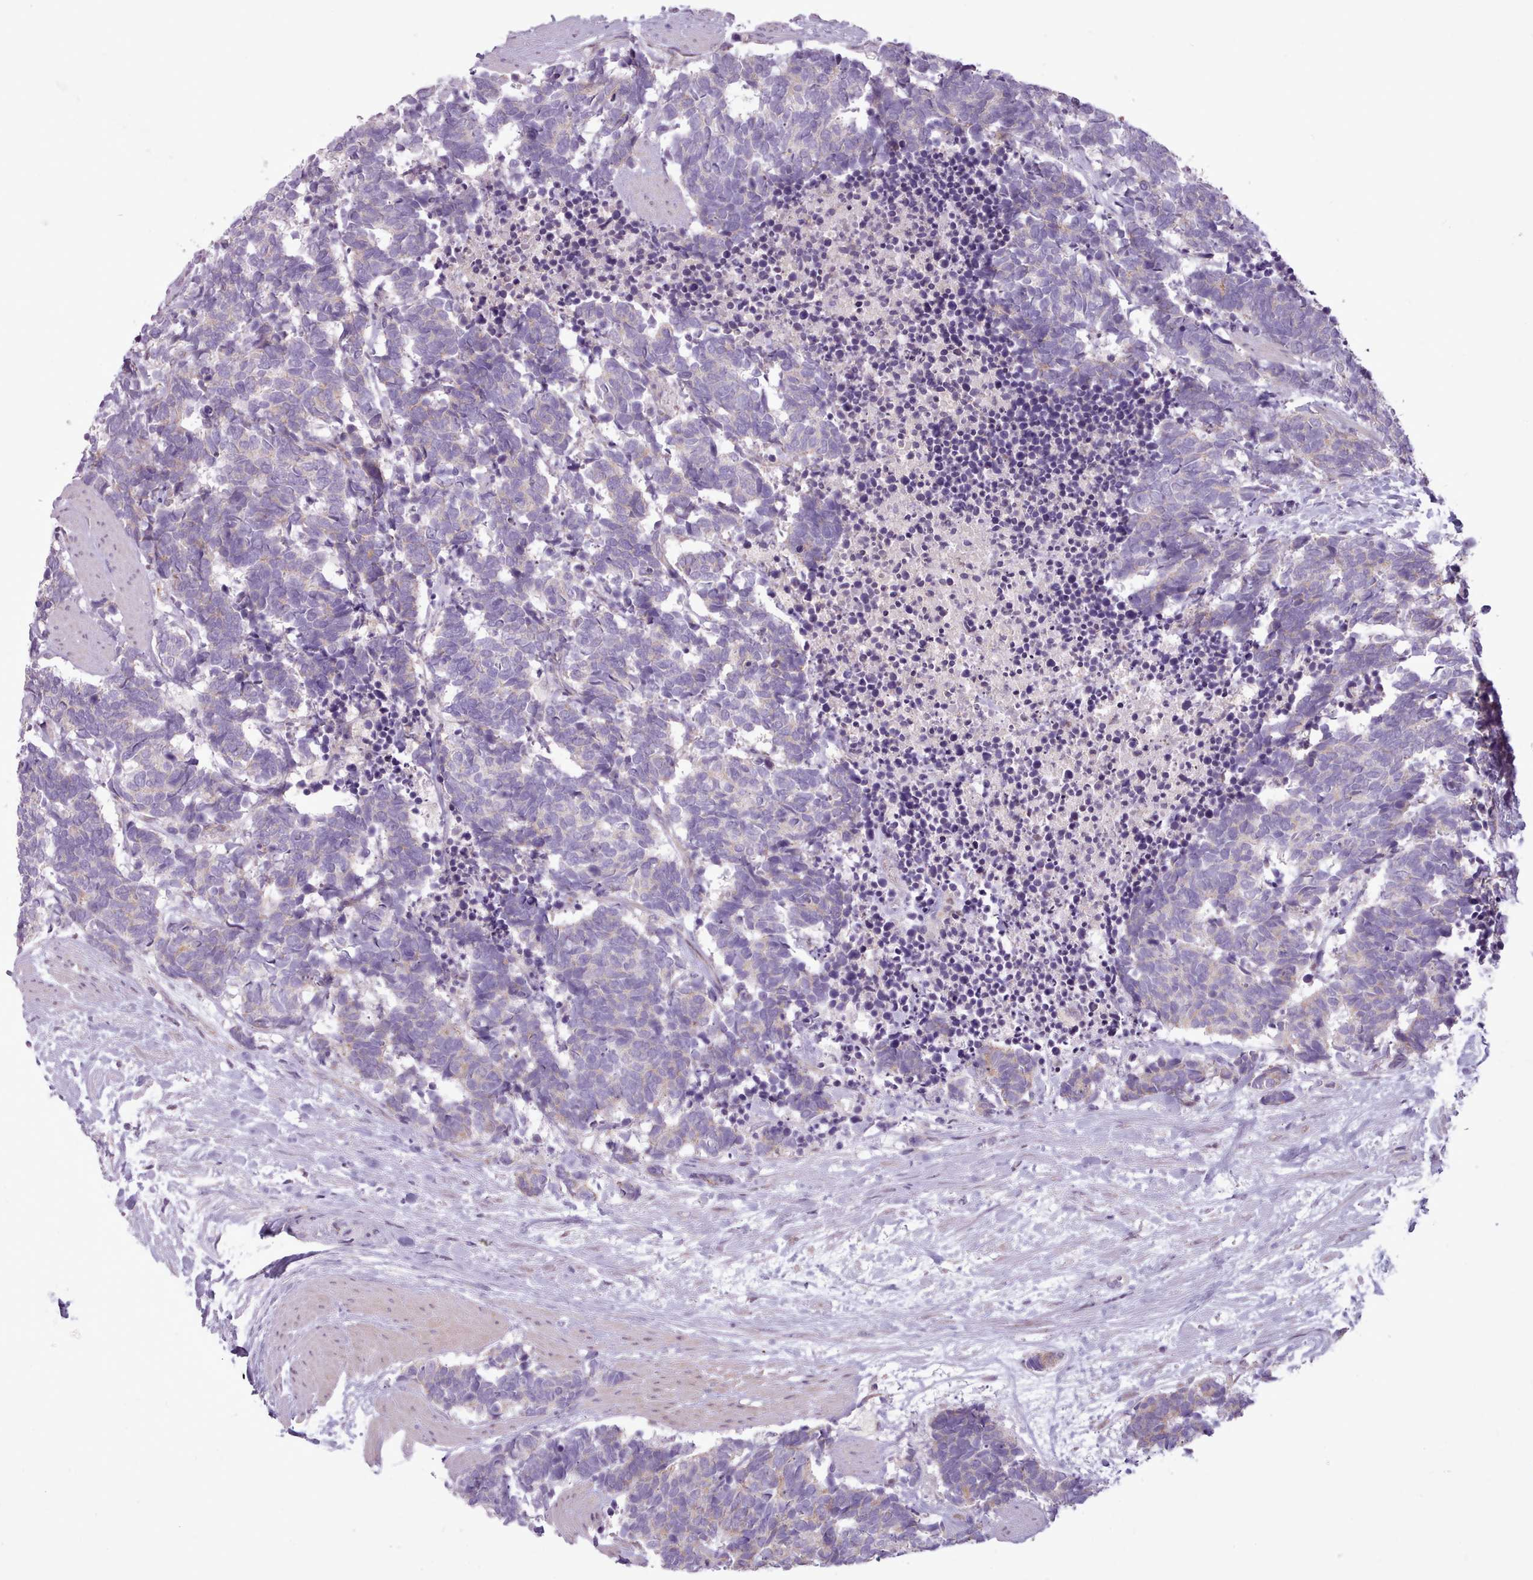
{"staining": {"intensity": "negative", "quantity": "none", "location": "none"}, "tissue": "carcinoid", "cell_type": "Tumor cells", "image_type": "cancer", "snomed": [{"axis": "morphology", "description": "Carcinoma, NOS"}, {"axis": "morphology", "description": "Carcinoid, malignant, NOS"}, {"axis": "topography", "description": "Prostate"}], "caption": "Carcinoid was stained to show a protein in brown. There is no significant staining in tumor cells.", "gene": "SLURP1", "patient": {"sex": "male", "age": 57}}